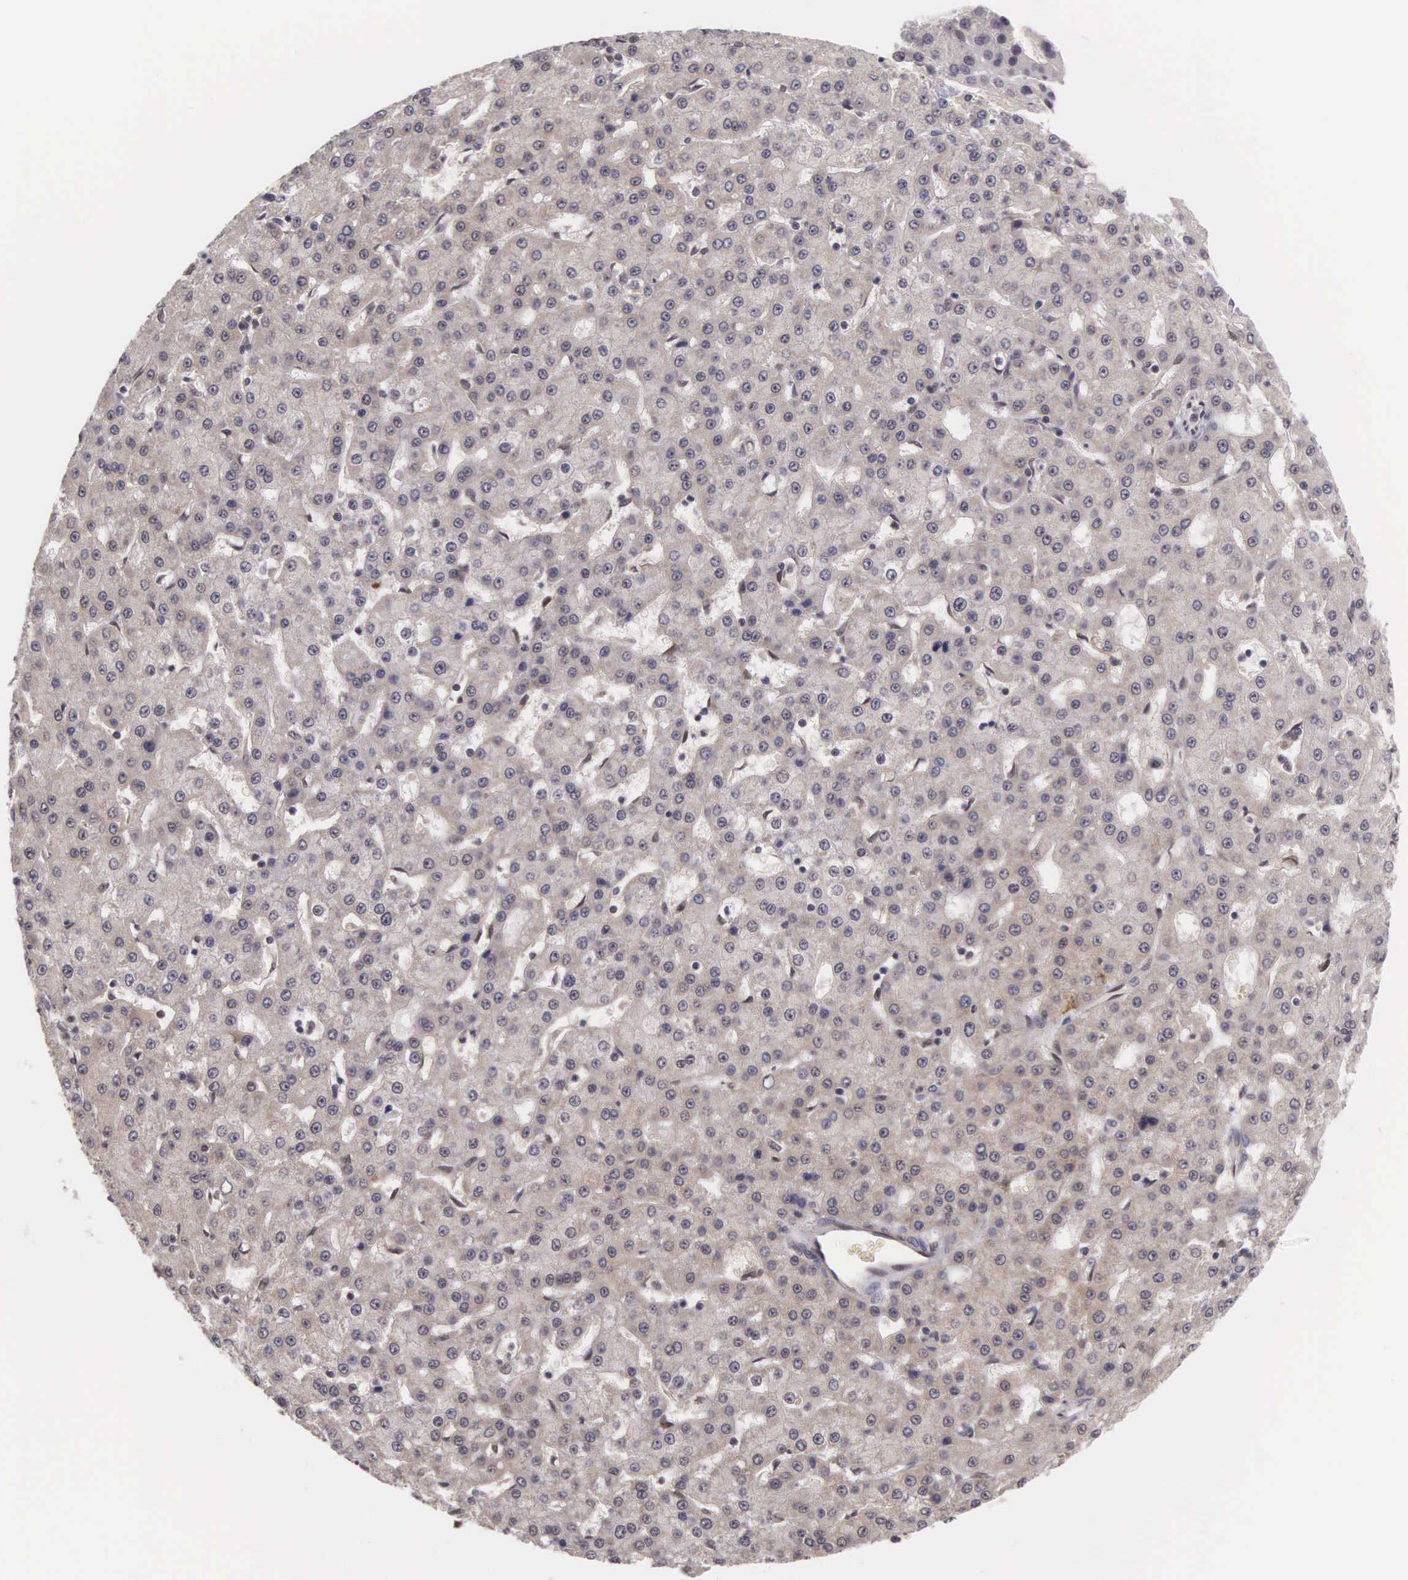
{"staining": {"intensity": "weak", "quantity": ">75%", "location": "cytoplasmic/membranous"}, "tissue": "liver cancer", "cell_type": "Tumor cells", "image_type": "cancer", "snomed": [{"axis": "morphology", "description": "Carcinoma, Hepatocellular, NOS"}, {"axis": "topography", "description": "Liver"}], "caption": "Hepatocellular carcinoma (liver) stained for a protein (brown) shows weak cytoplasmic/membranous positive expression in about >75% of tumor cells.", "gene": "VASH1", "patient": {"sex": "male", "age": 47}}